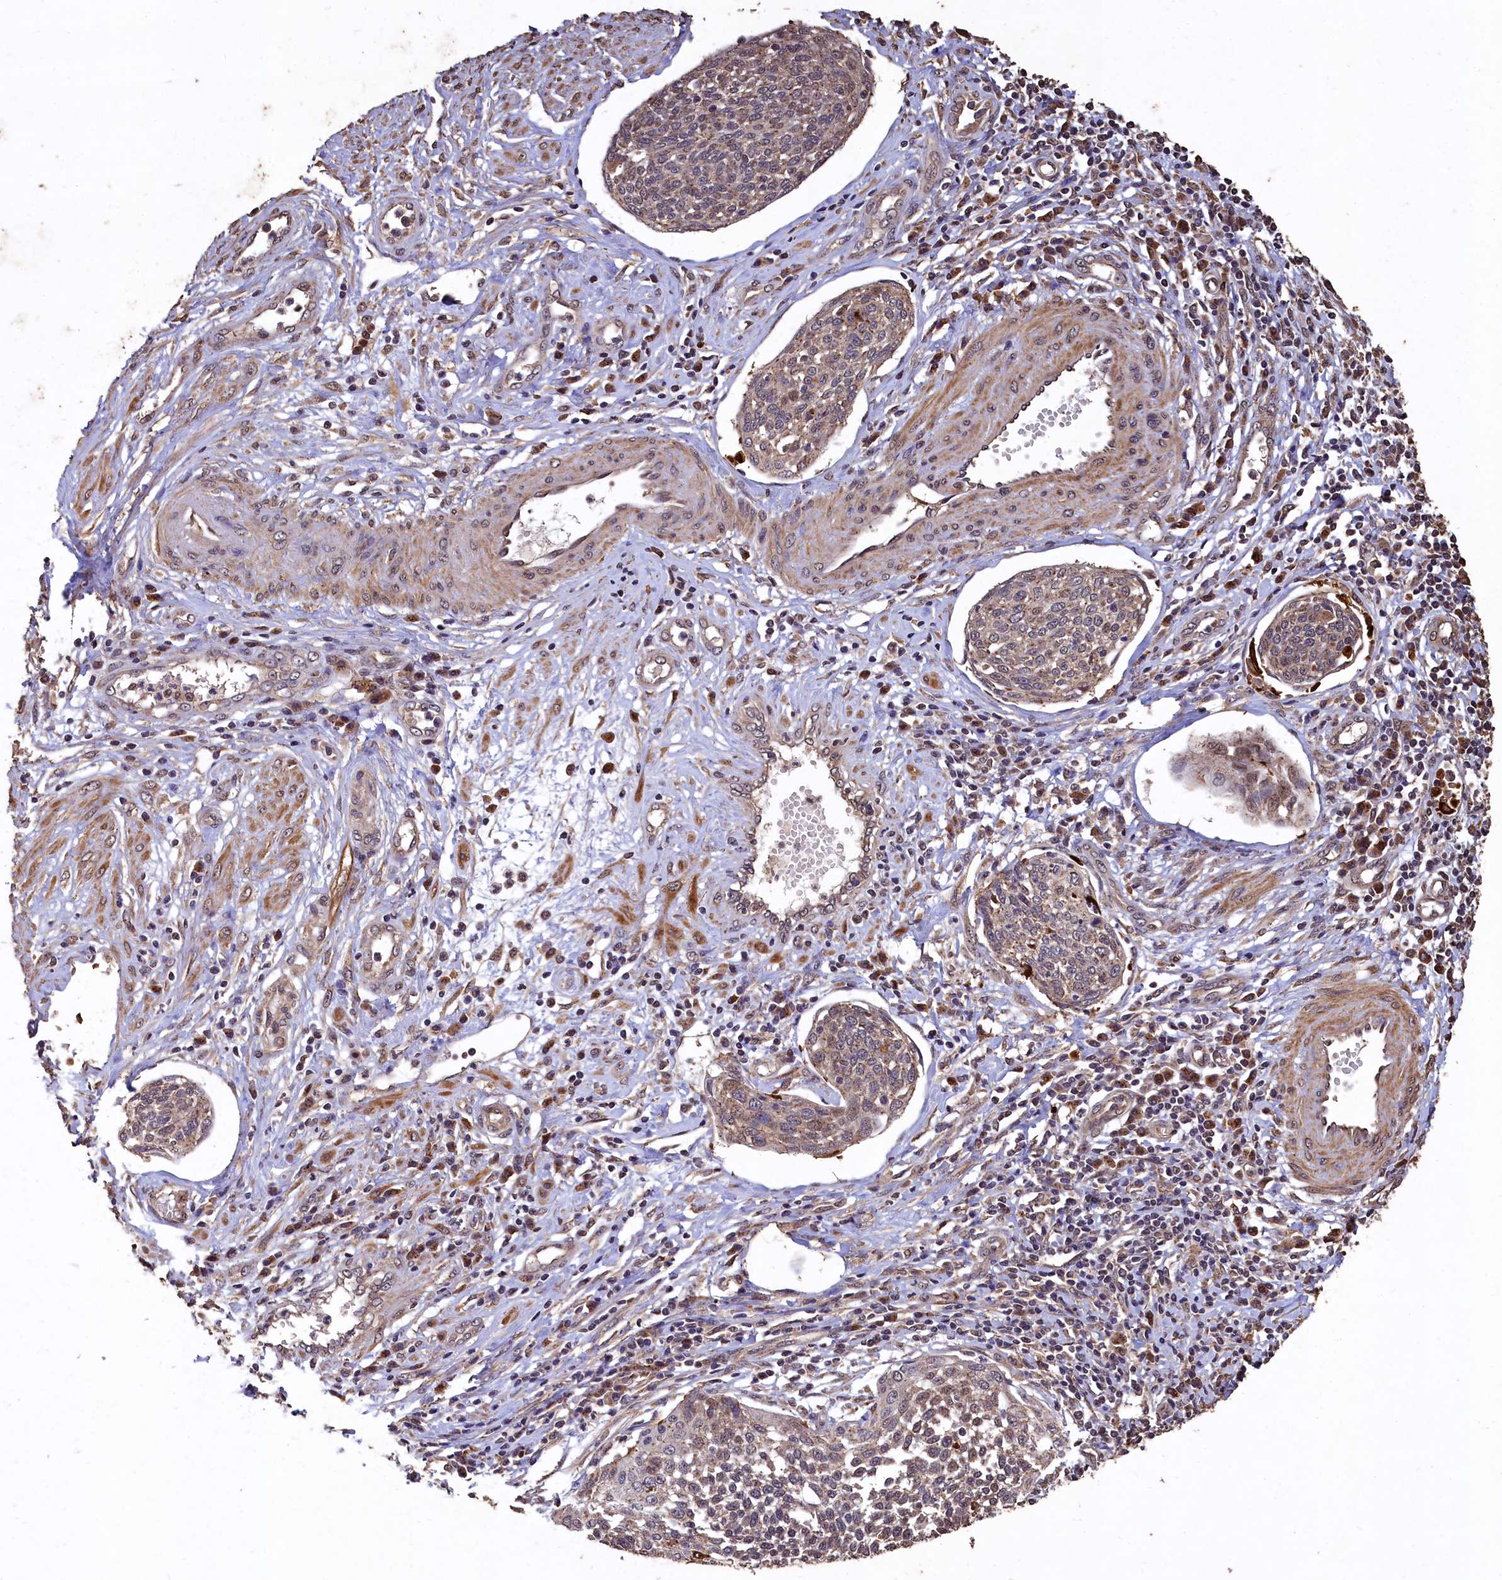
{"staining": {"intensity": "weak", "quantity": "25%-75%", "location": "cytoplasmic/membranous"}, "tissue": "cervical cancer", "cell_type": "Tumor cells", "image_type": "cancer", "snomed": [{"axis": "morphology", "description": "Squamous cell carcinoma, NOS"}, {"axis": "topography", "description": "Cervix"}], "caption": "Cervical cancer (squamous cell carcinoma) stained for a protein (brown) displays weak cytoplasmic/membranous positive positivity in approximately 25%-75% of tumor cells.", "gene": "LSM4", "patient": {"sex": "female", "age": 34}}